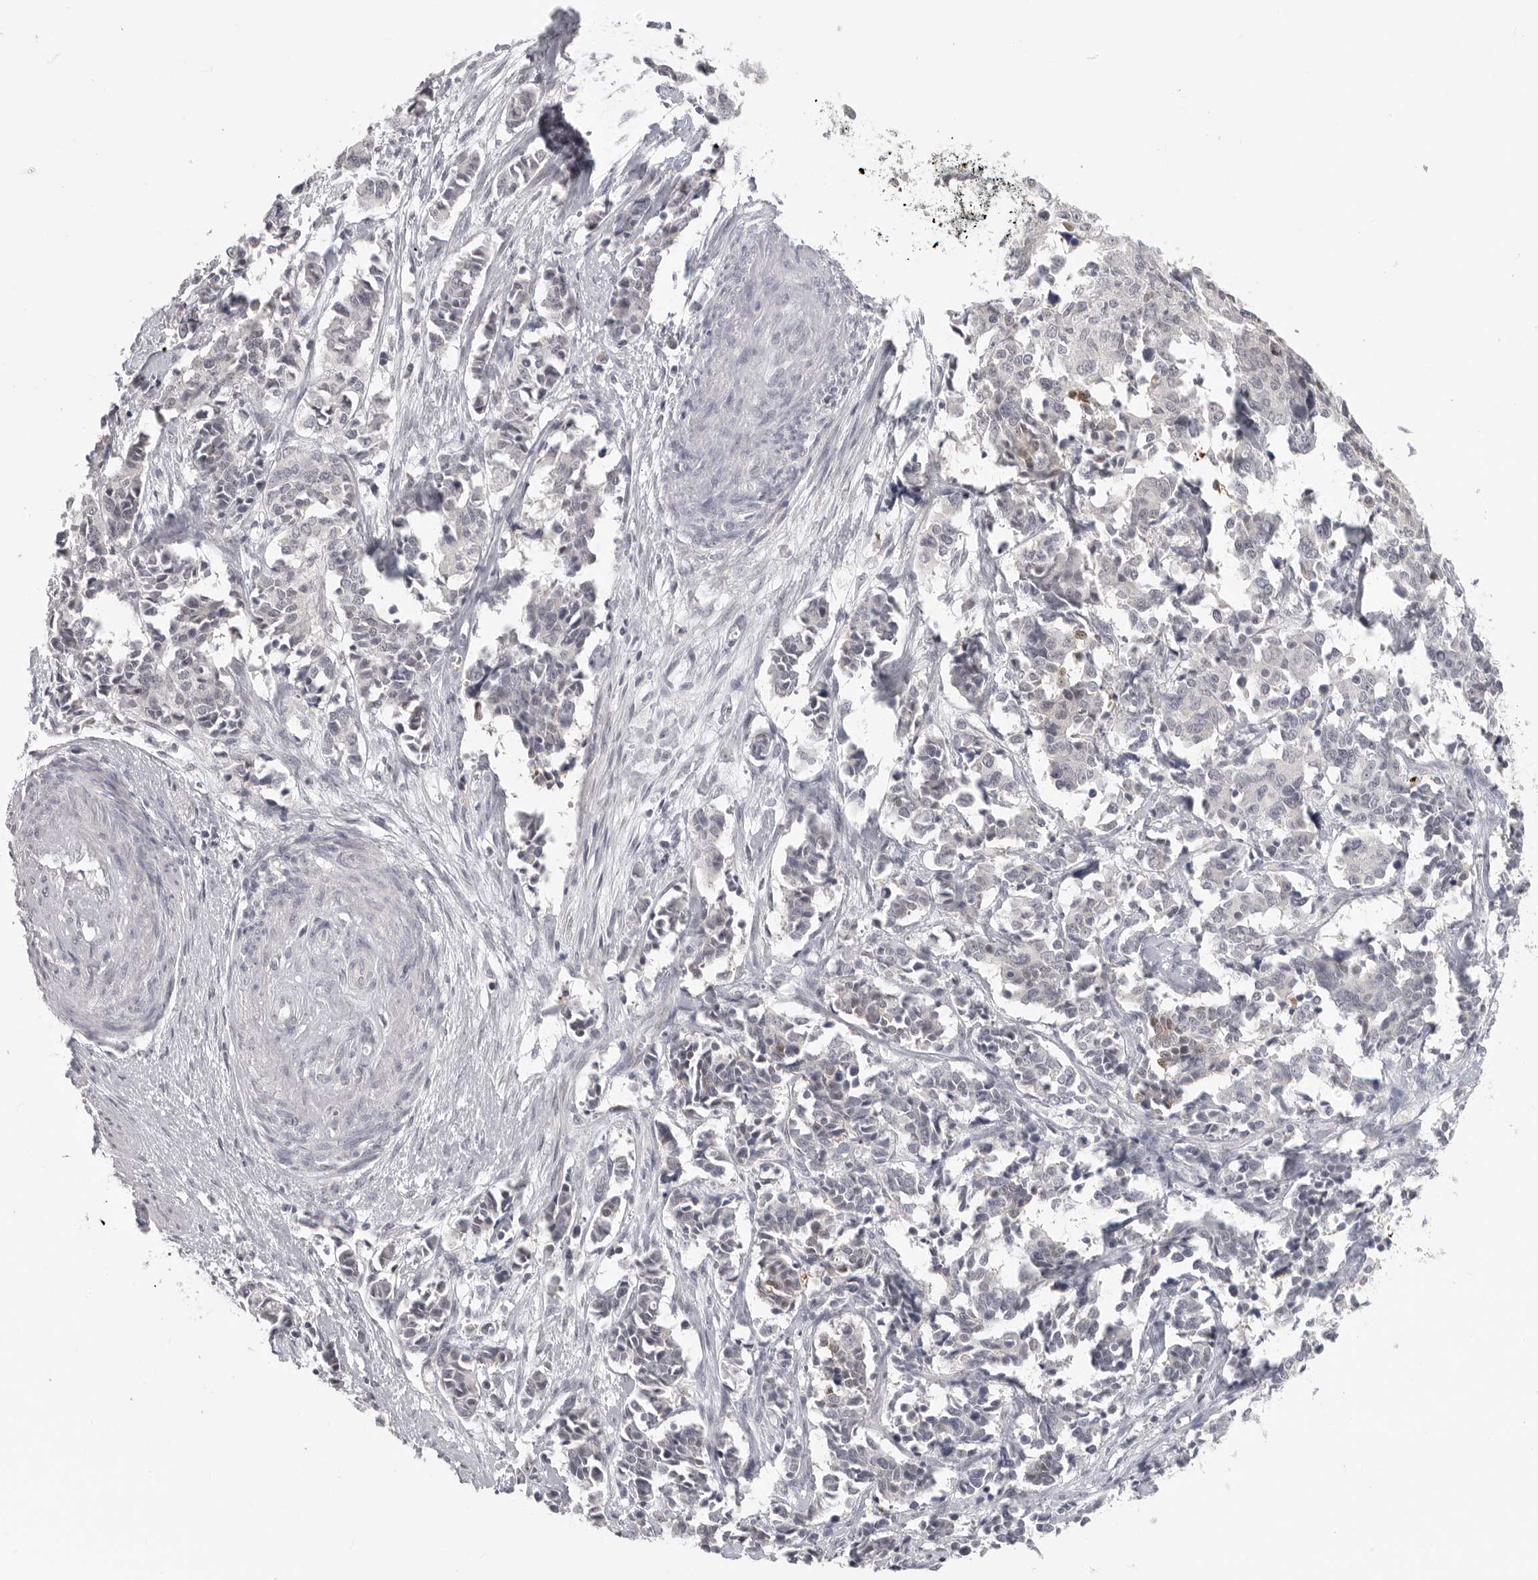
{"staining": {"intensity": "negative", "quantity": "none", "location": "none"}, "tissue": "cervical cancer", "cell_type": "Tumor cells", "image_type": "cancer", "snomed": [{"axis": "morphology", "description": "Normal tissue, NOS"}, {"axis": "morphology", "description": "Squamous cell carcinoma, NOS"}, {"axis": "topography", "description": "Cervix"}], "caption": "Human squamous cell carcinoma (cervical) stained for a protein using immunohistochemistry (IHC) demonstrates no positivity in tumor cells.", "gene": "HMGCS2", "patient": {"sex": "female", "age": 35}}